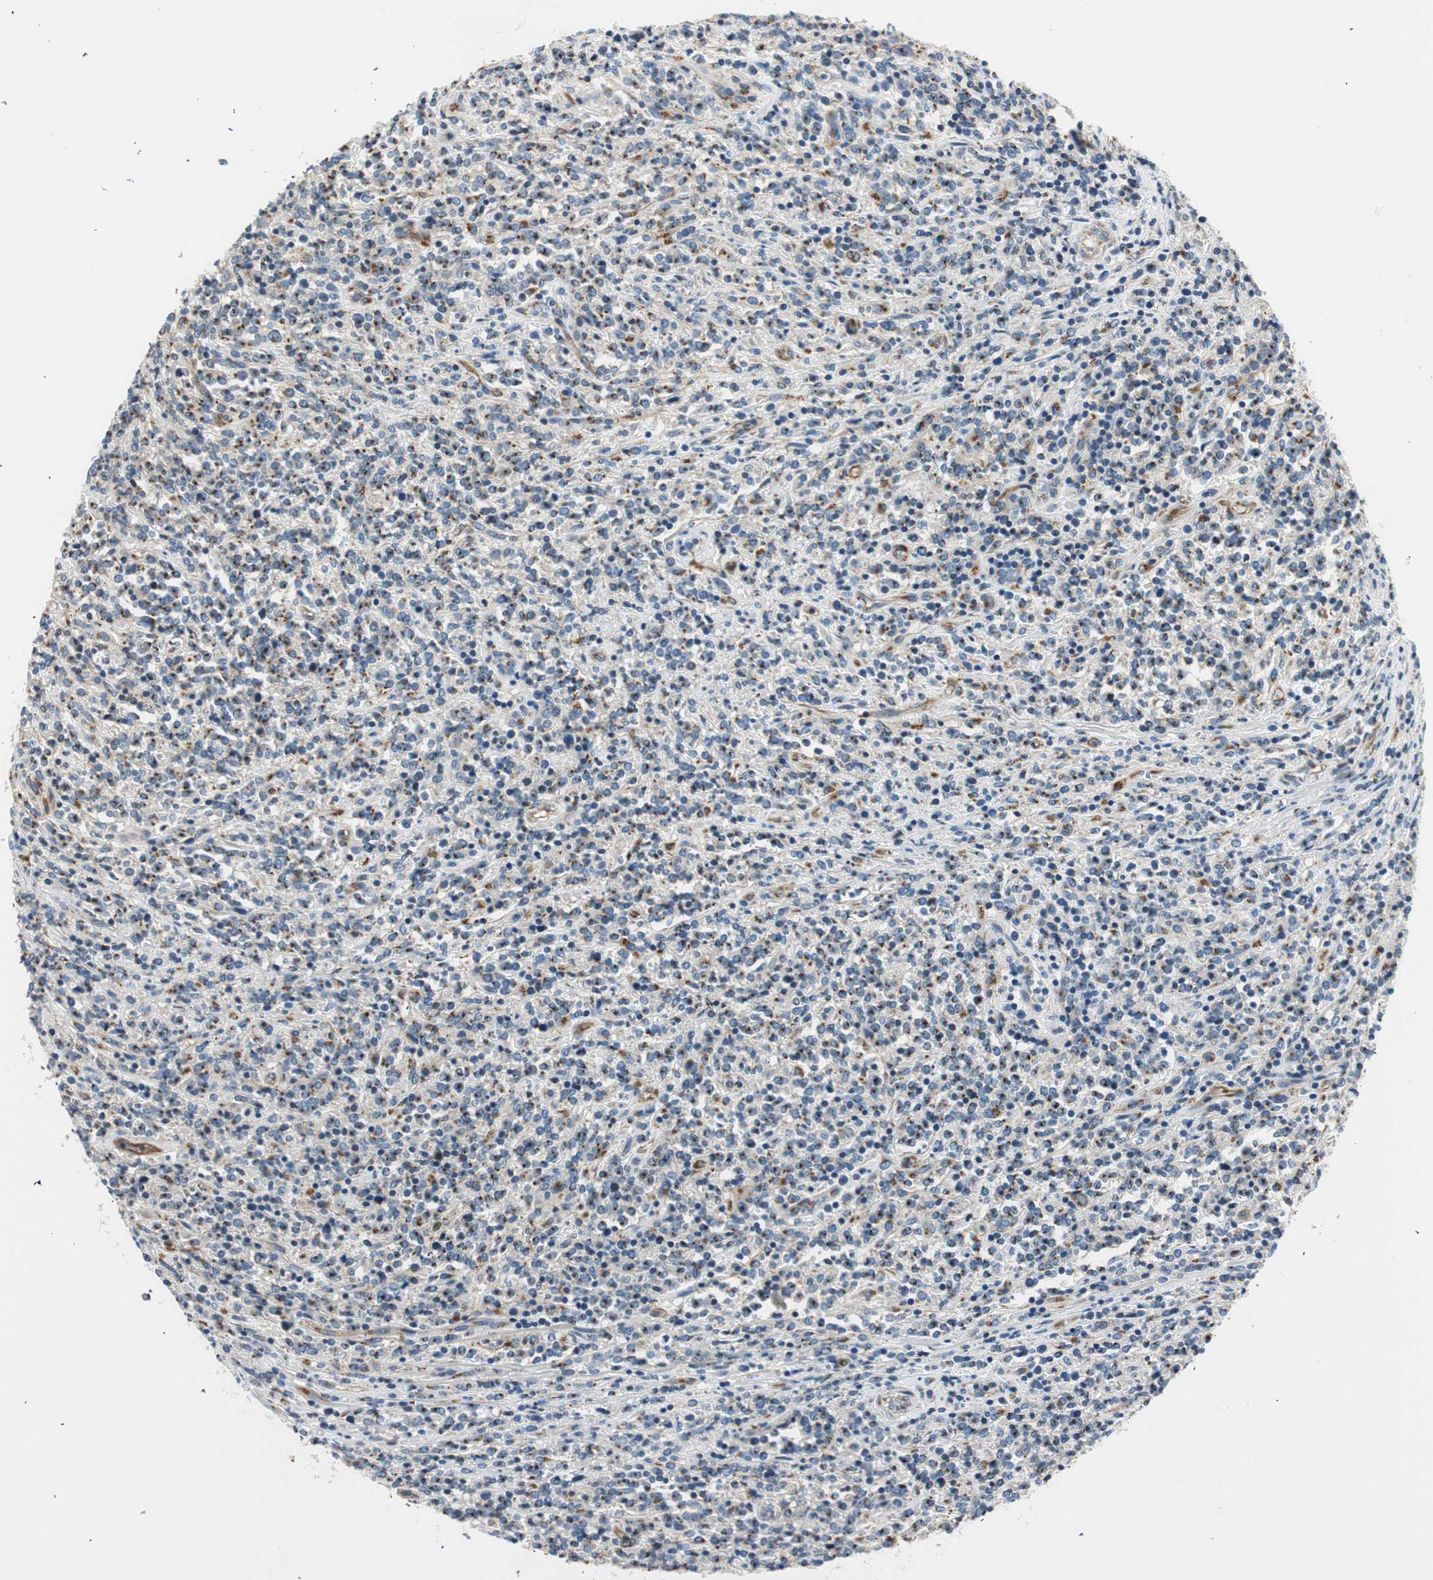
{"staining": {"intensity": "moderate", "quantity": "25%-75%", "location": "cytoplasmic/membranous"}, "tissue": "lymphoma", "cell_type": "Tumor cells", "image_type": "cancer", "snomed": [{"axis": "morphology", "description": "Malignant lymphoma, non-Hodgkin's type, High grade"}, {"axis": "topography", "description": "Soft tissue"}], "caption": "Tumor cells display moderate cytoplasmic/membranous staining in approximately 25%-75% of cells in lymphoma.", "gene": "TMF1", "patient": {"sex": "male", "age": 18}}